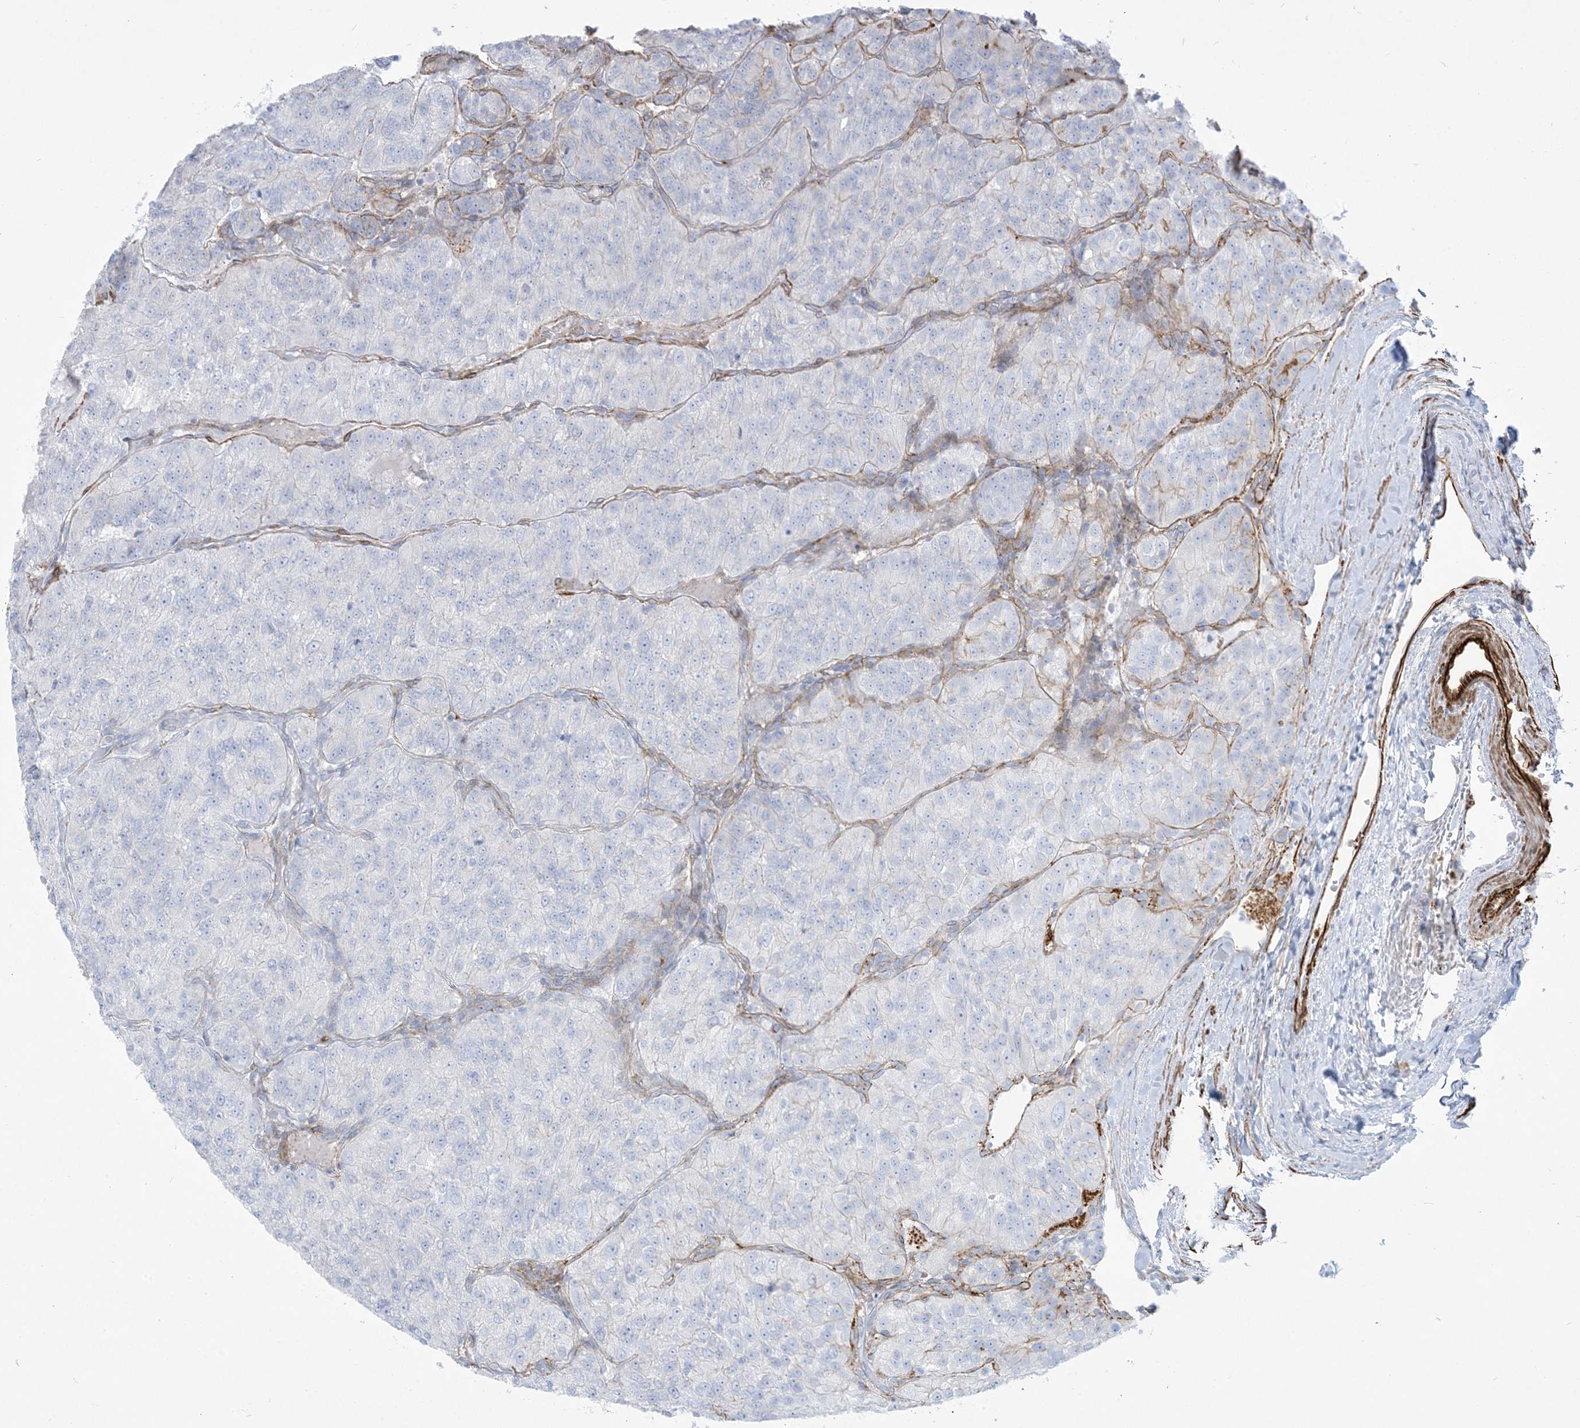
{"staining": {"intensity": "negative", "quantity": "none", "location": "none"}, "tissue": "renal cancer", "cell_type": "Tumor cells", "image_type": "cancer", "snomed": [{"axis": "morphology", "description": "Adenocarcinoma, NOS"}, {"axis": "topography", "description": "Kidney"}], "caption": "Tumor cells show no significant positivity in renal cancer.", "gene": "B3GNT7", "patient": {"sex": "female", "age": 63}}